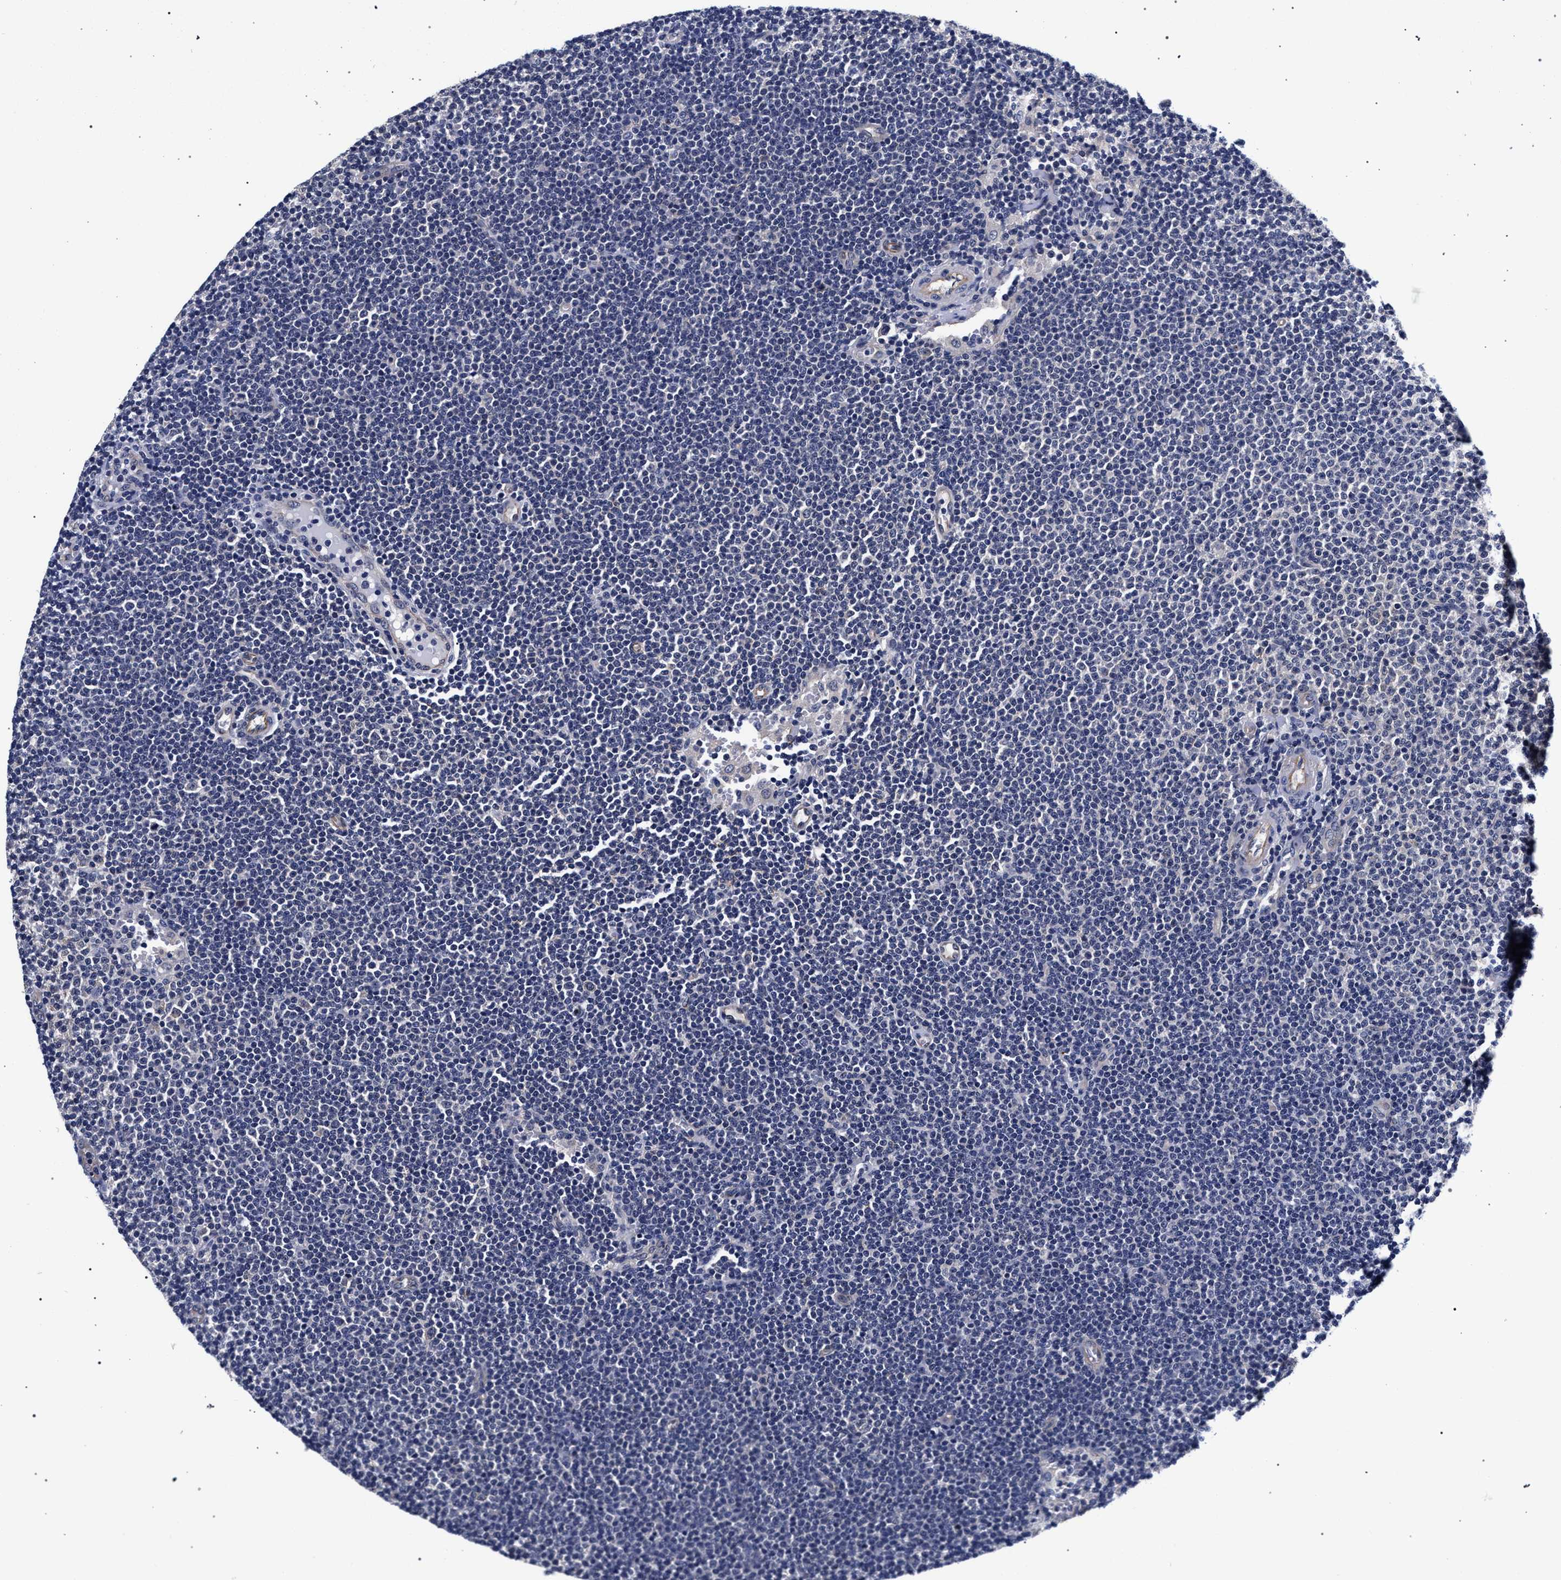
{"staining": {"intensity": "negative", "quantity": "none", "location": "none"}, "tissue": "lymphoma", "cell_type": "Tumor cells", "image_type": "cancer", "snomed": [{"axis": "morphology", "description": "Malignant lymphoma, non-Hodgkin's type, Low grade"}, {"axis": "topography", "description": "Lymph node"}], "caption": "Histopathology image shows no protein staining in tumor cells of lymphoma tissue.", "gene": "RBM33", "patient": {"sex": "female", "age": 53}}